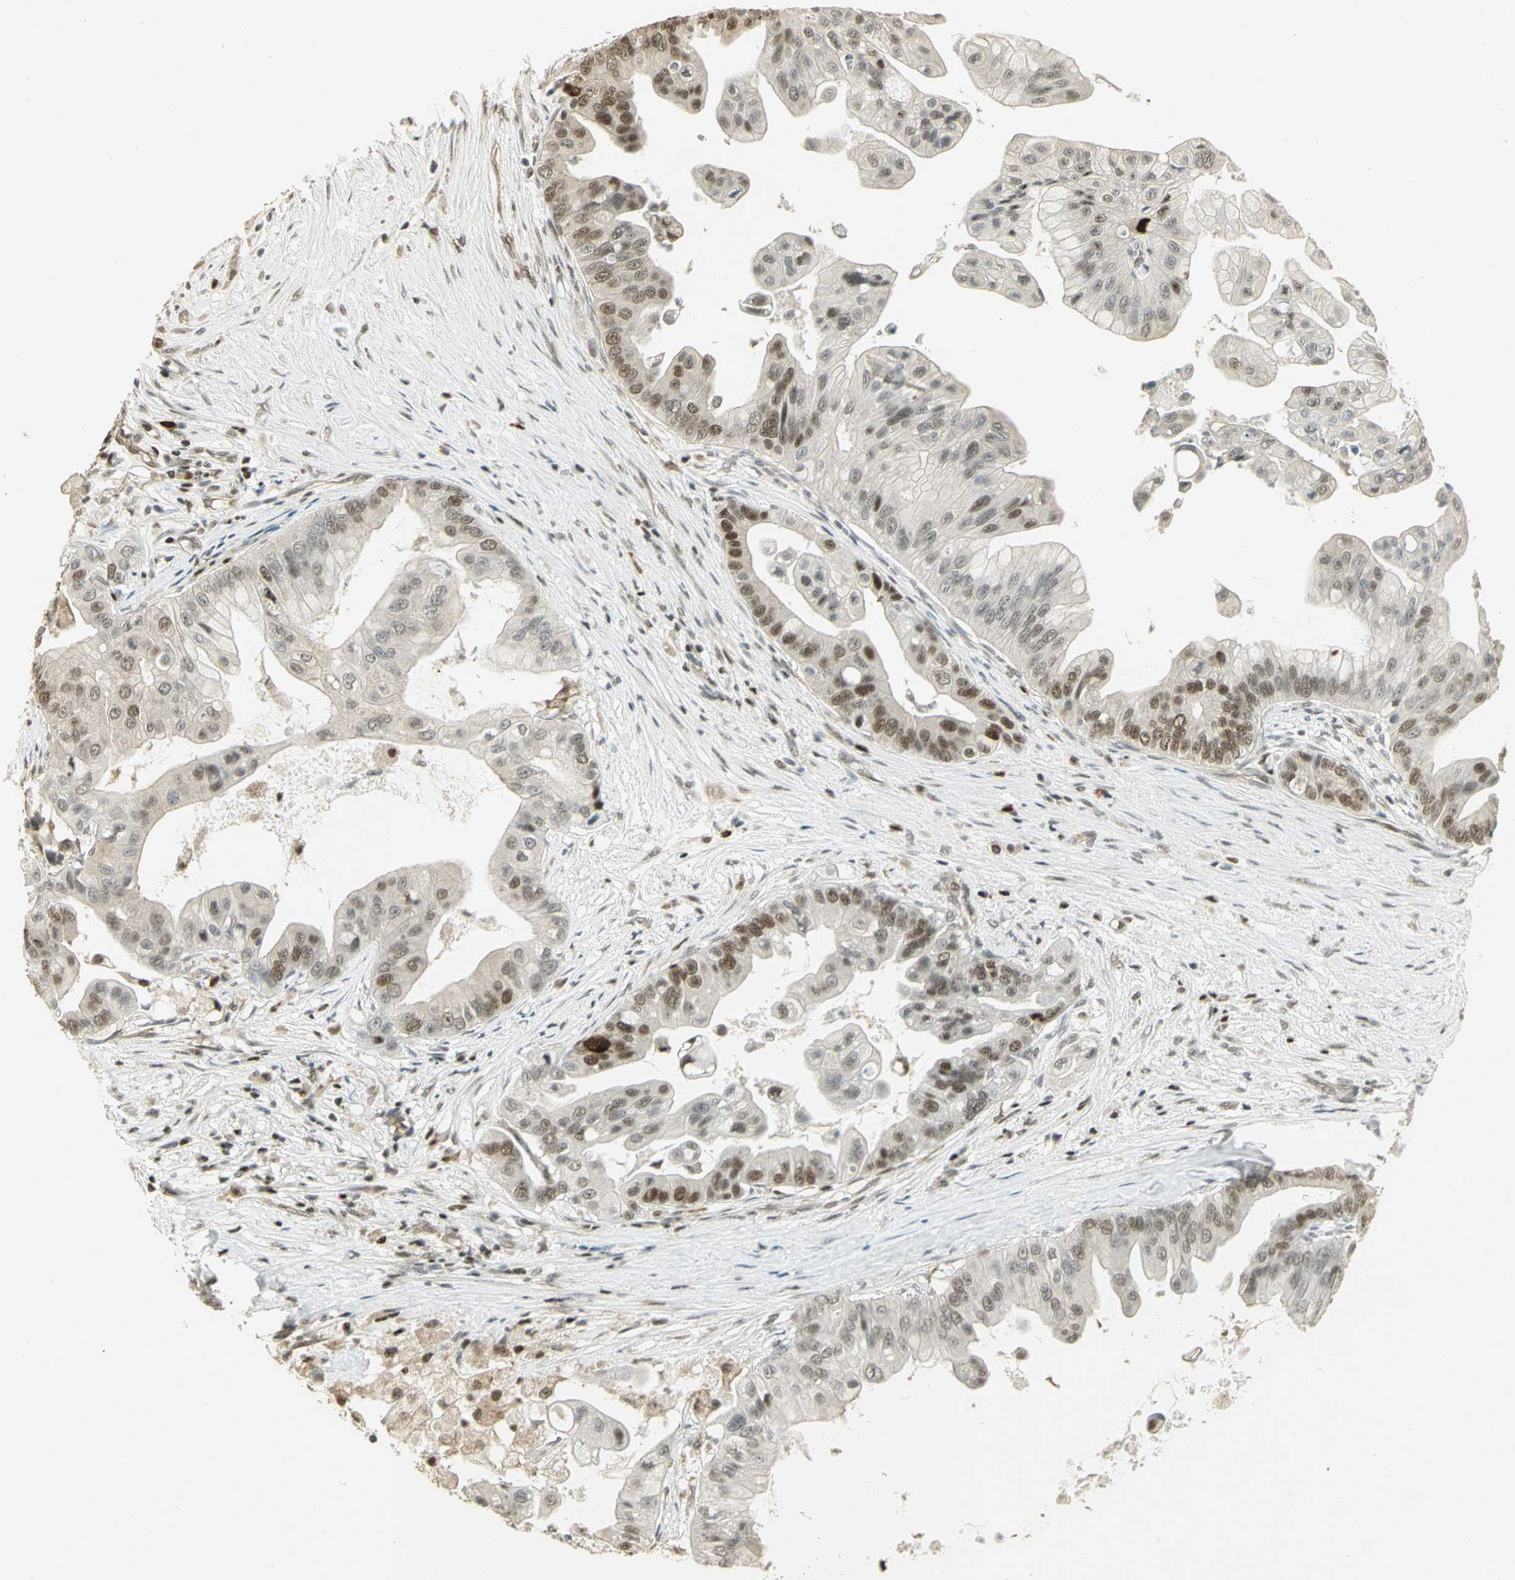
{"staining": {"intensity": "moderate", "quantity": "25%-75%", "location": "nuclear"}, "tissue": "pancreatic cancer", "cell_type": "Tumor cells", "image_type": "cancer", "snomed": [{"axis": "morphology", "description": "Adenocarcinoma, NOS"}, {"axis": "topography", "description": "Pancreas"}], "caption": "The photomicrograph reveals immunohistochemical staining of adenocarcinoma (pancreatic). There is moderate nuclear expression is identified in about 25%-75% of tumor cells.", "gene": "ELF1", "patient": {"sex": "female", "age": 75}}